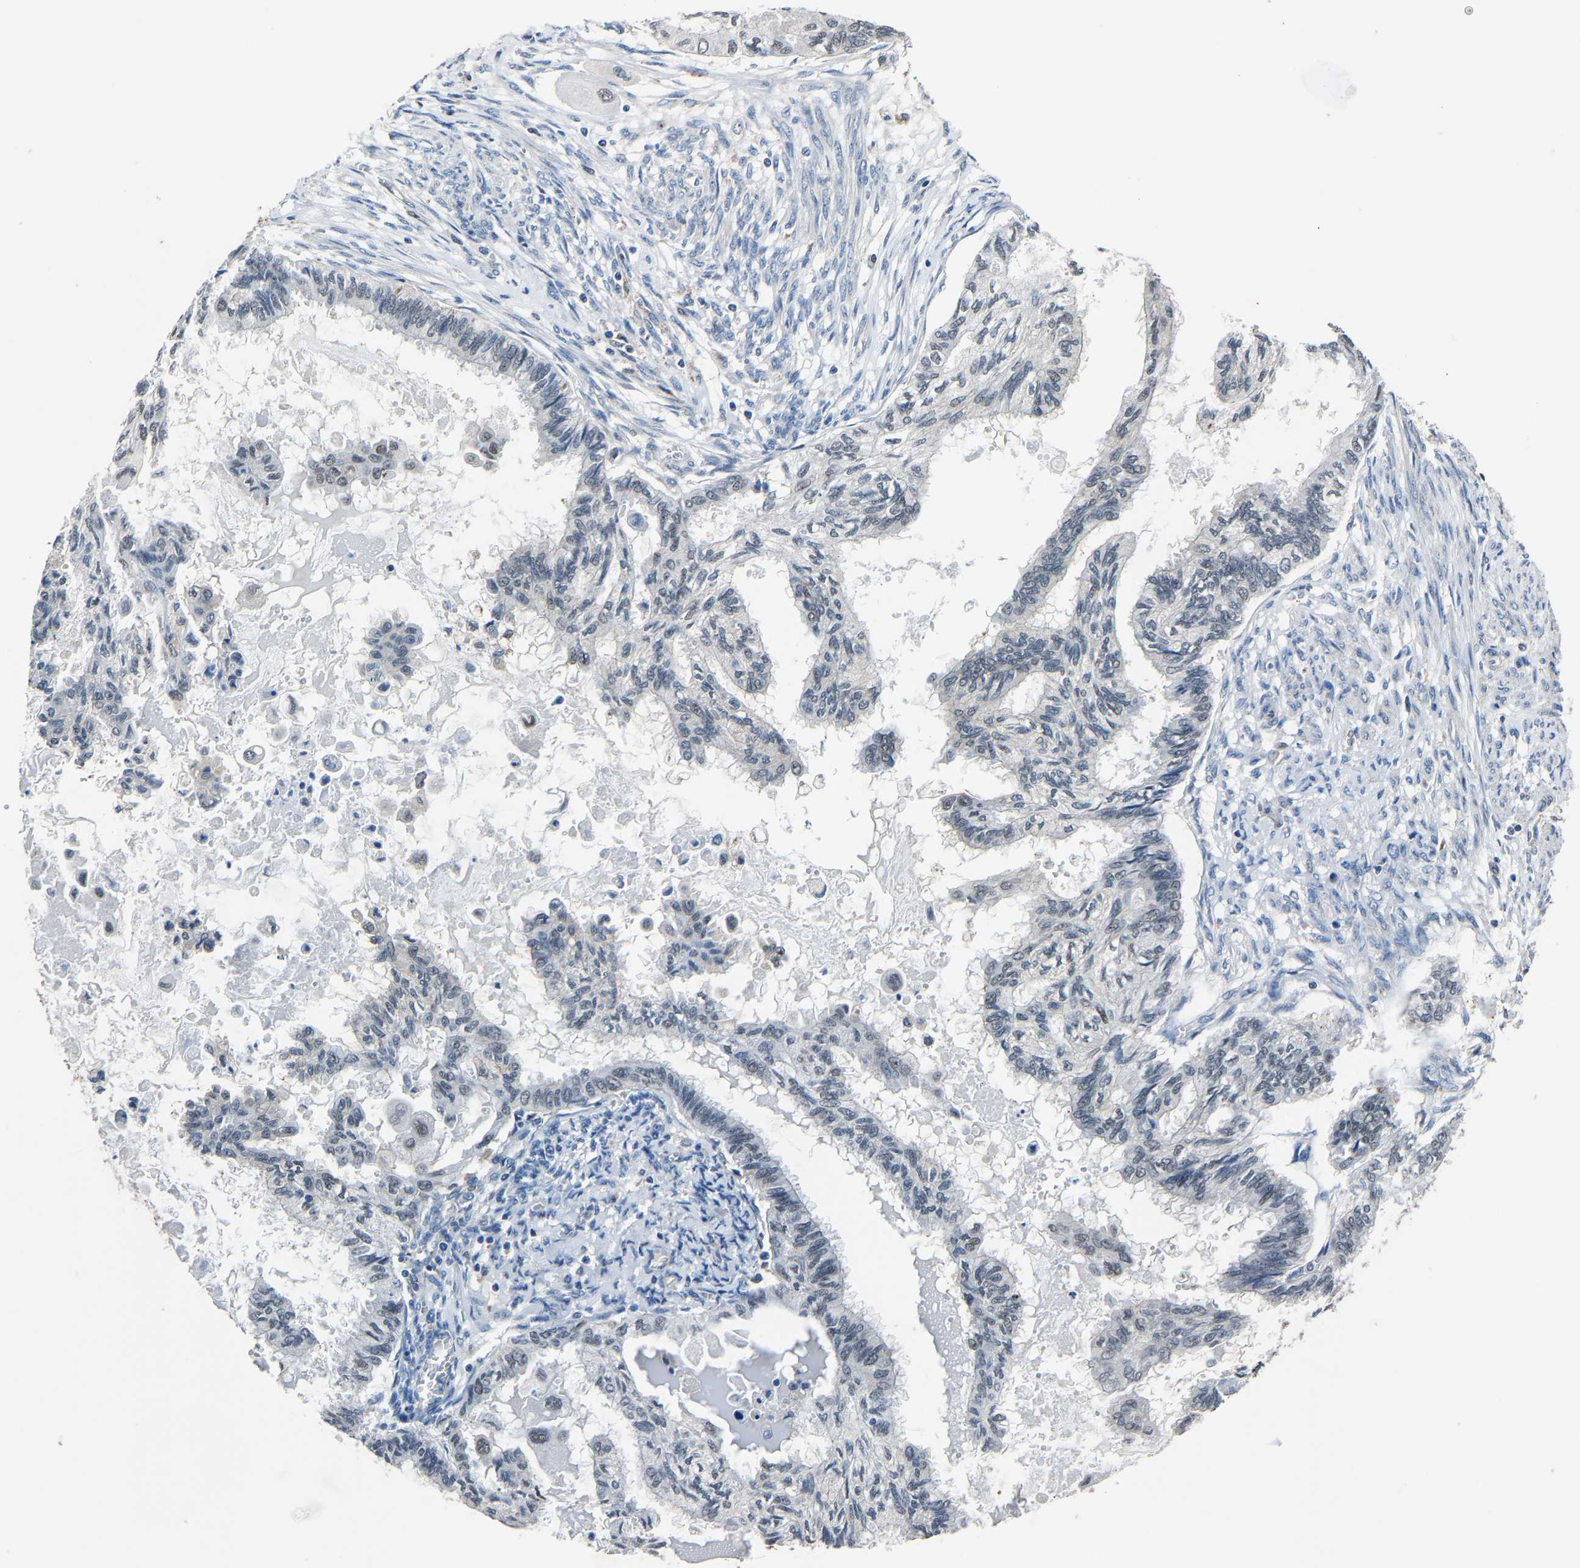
{"staining": {"intensity": "negative", "quantity": "none", "location": "none"}, "tissue": "cervical cancer", "cell_type": "Tumor cells", "image_type": "cancer", "snomed": [{"axis": "morphology", "description": "Normal tissue, NOS"}, {"axis": "morphology", "description": "Adenocarcinoma, NOS"}, {"axis": "topography", "description": "Cervix"}, {"axis": "topography", "description": "Endometrium"}], "caption": "DAB immunohistochemical staining of cervical cancer (adenocarcinoma) demonstrates no significant staining in tumor cells. (DAB IHC, high magnification).", "gene": "STRBP", "patient": {"sex": "female", "age": 86}}